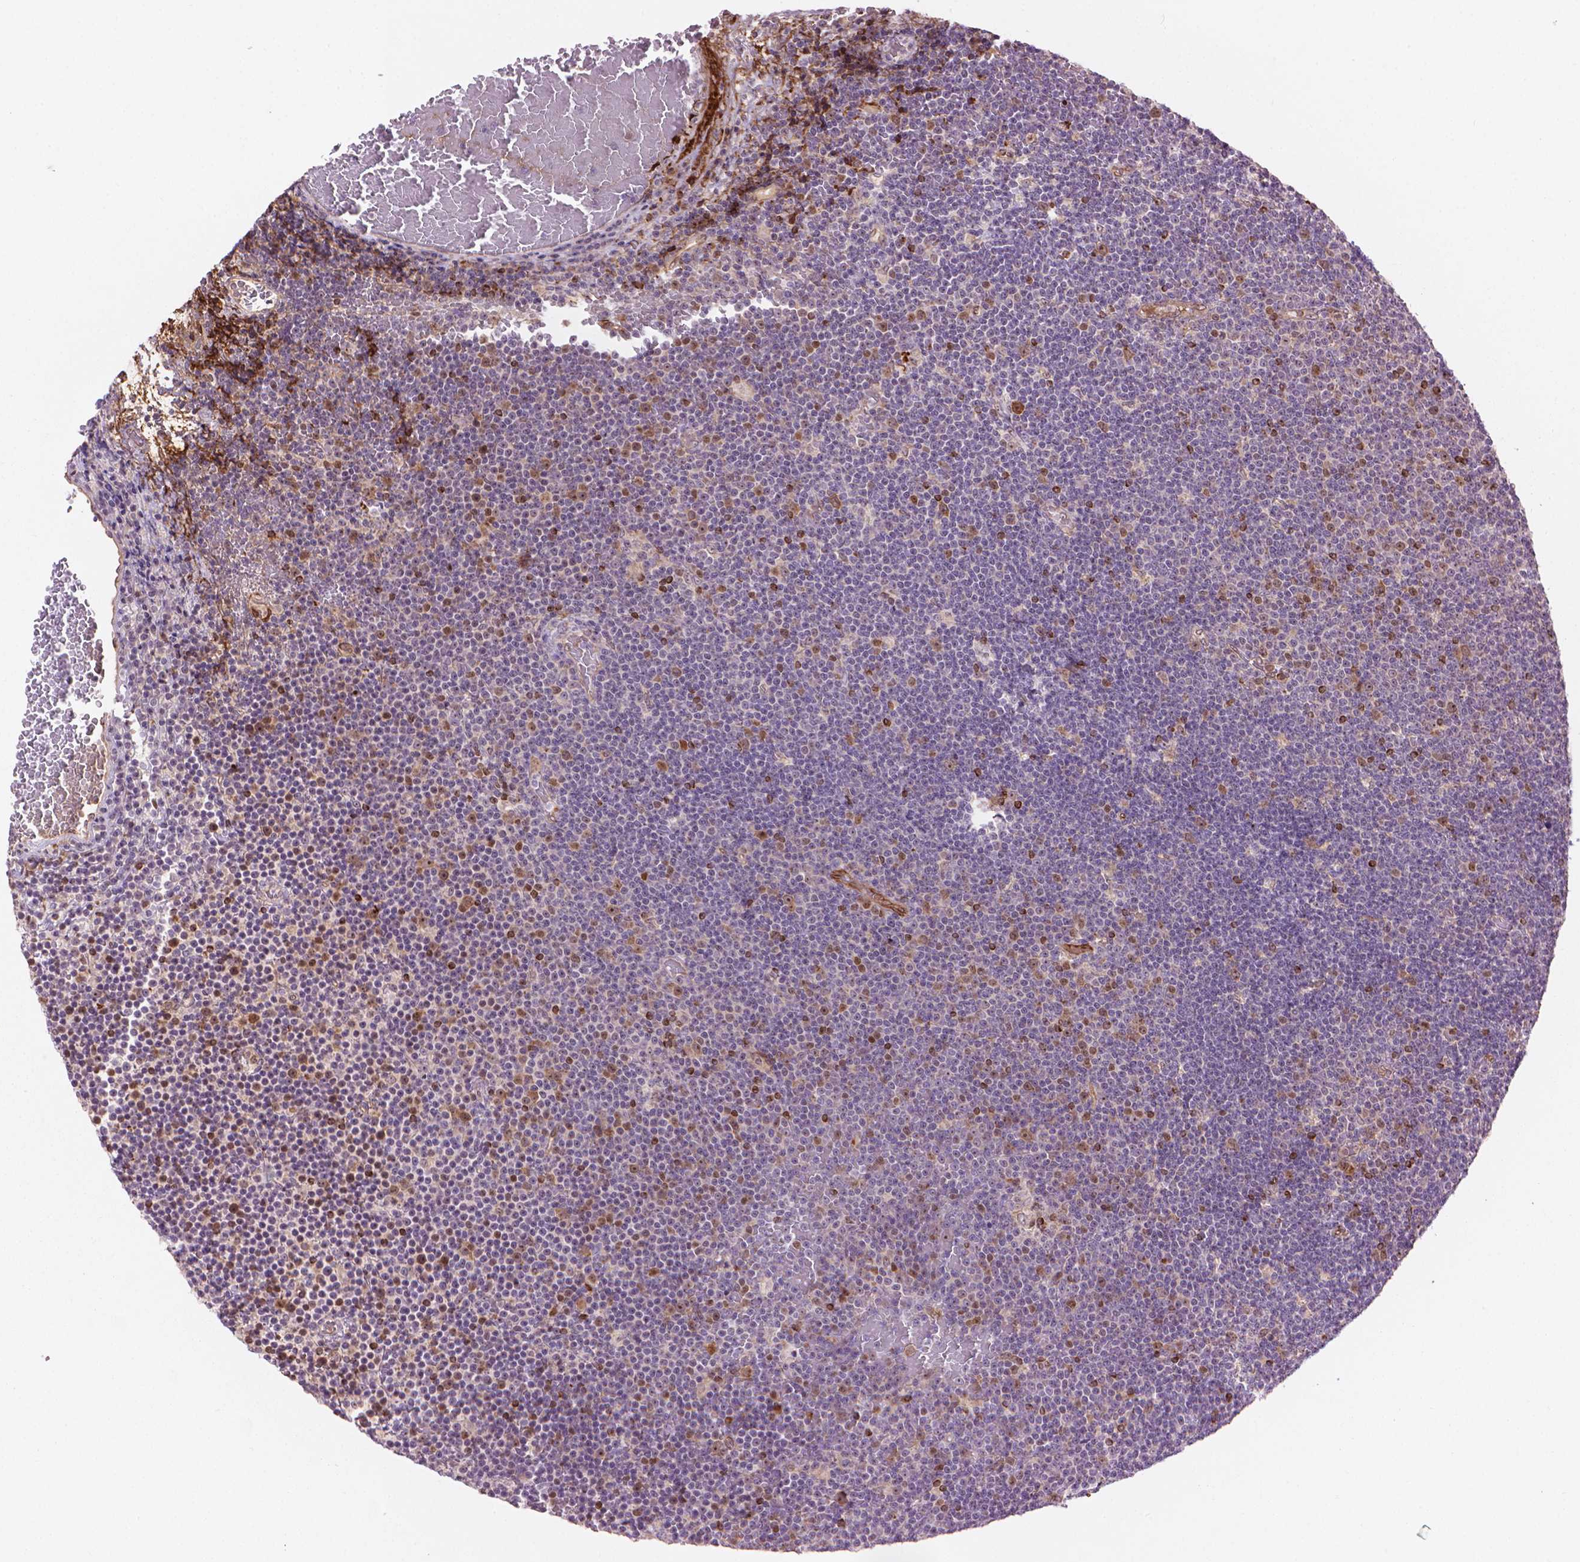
{"staining": {"intensity": "negative", "quantity": "none", "location": "none"}, "tissue": "lymphoma", "cell_type": "Tumor cells", "image_type": "cancer", "snomed": [{"axis": "morphology", "description": "Malignant lymphoma, non-Hodgkin's type, Low grade"}, {"axis": "topography", "description": "Brain"}], "caption": "This is an IHC image of human low-grade malignant lymphoma, non-Hodgkin's type. There is no expression in tumor cells.", "gene": "SMC2", "patient": {"sex": "female", "age": 66}}